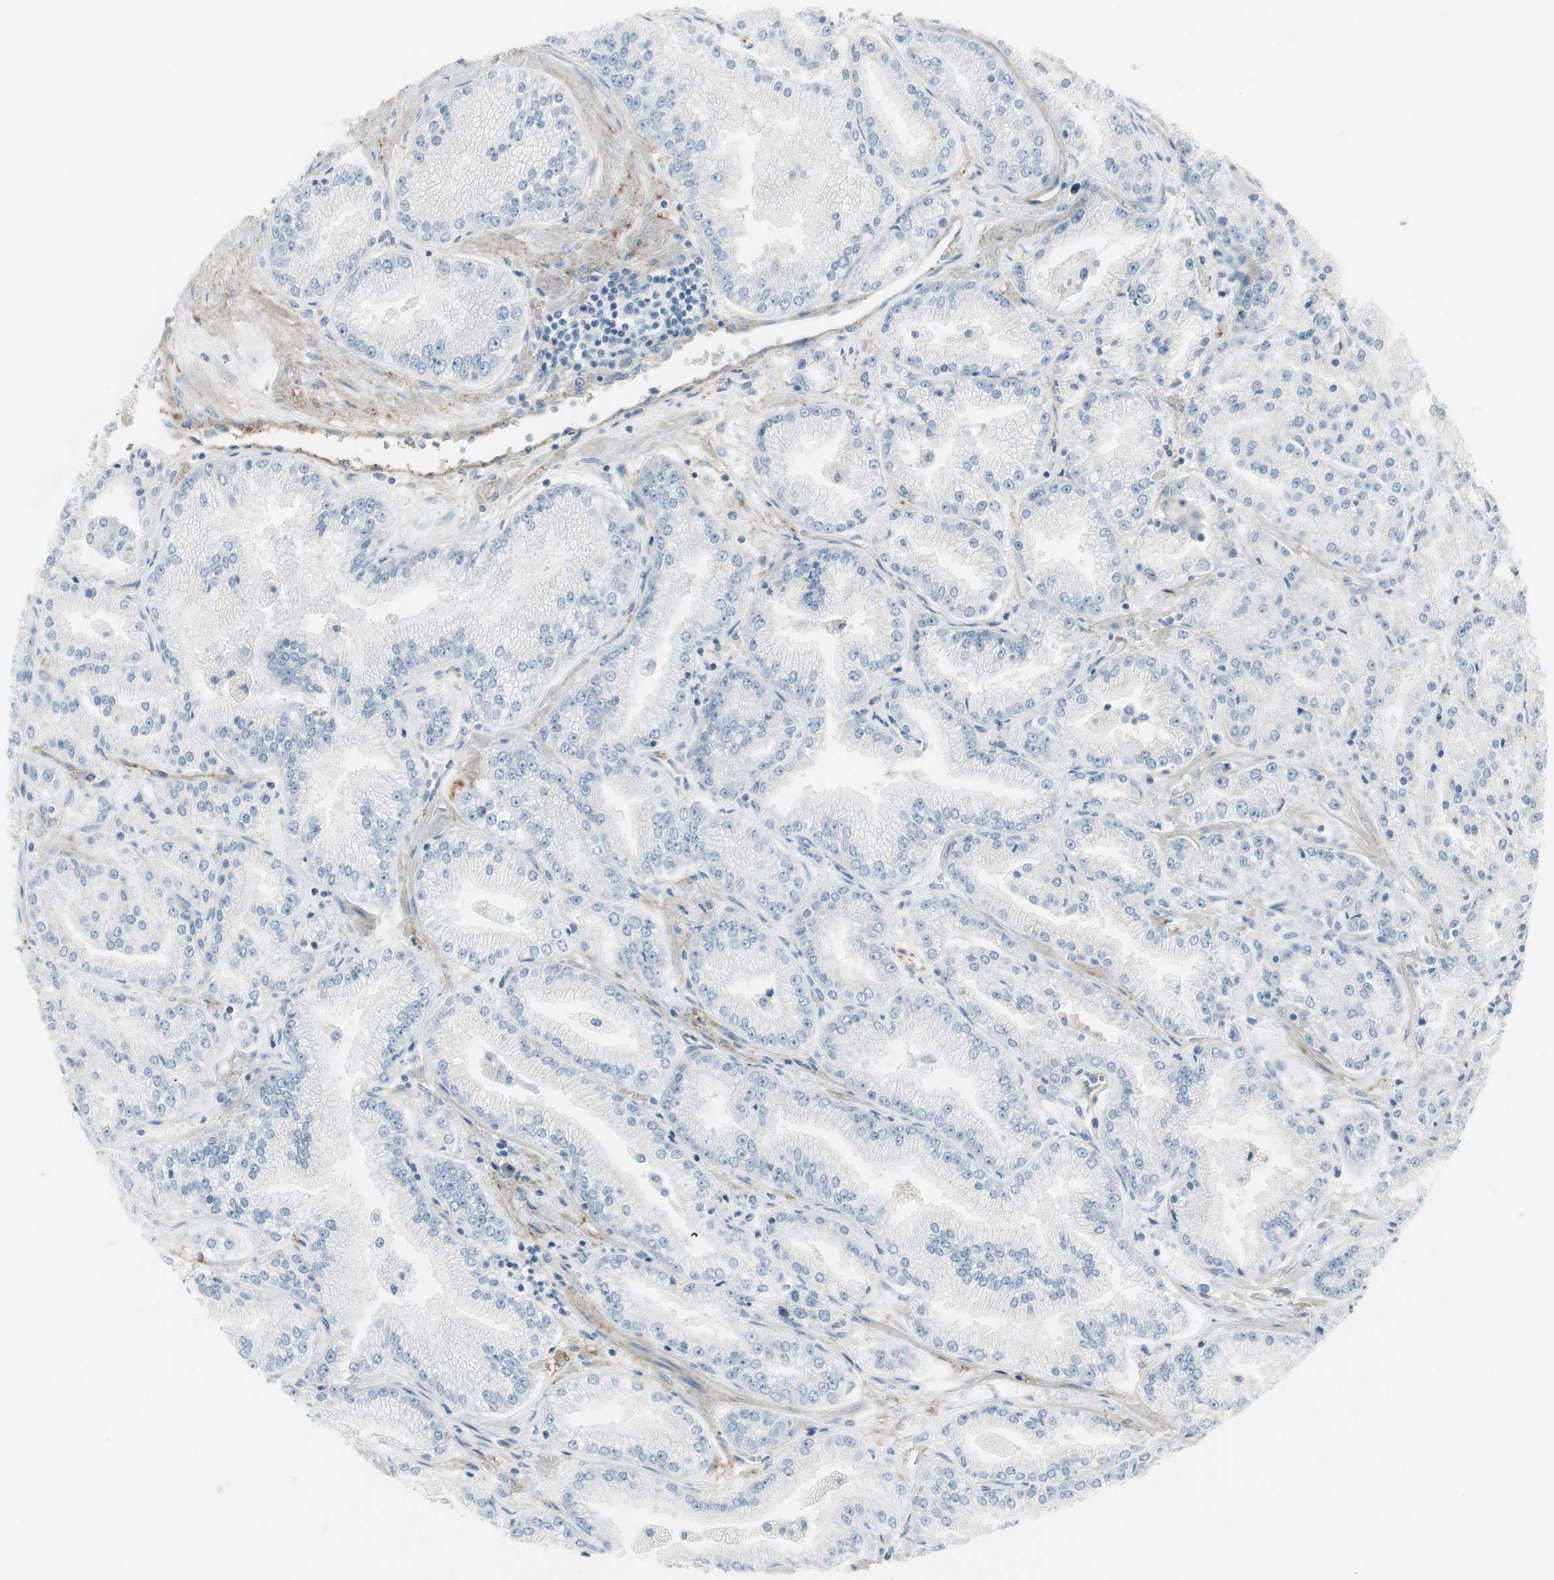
{"staining": {"intensity": "negative", "quantity": "none", "location": "none"}, "tissue": "prostate cancer", "cell_type": "Tumor cells", "image_type": "cancer", "snomed": [{"axis": "morphology", "description": "Adenocarcinoma, High grade"}, {"axis": "topography", "description": "Prostate"}], "caption": "Immunohistochemistry (IHC) photomicrograph of neoplastic tissue: prostate adenocarcinoma (high-grade) stained with DAB (3,3'-diaminobenzidine) reveals no significant protein expression in tumor cells.", "gene": "CACNA2D1", "patient": {"sex": "male", "age": 61}}